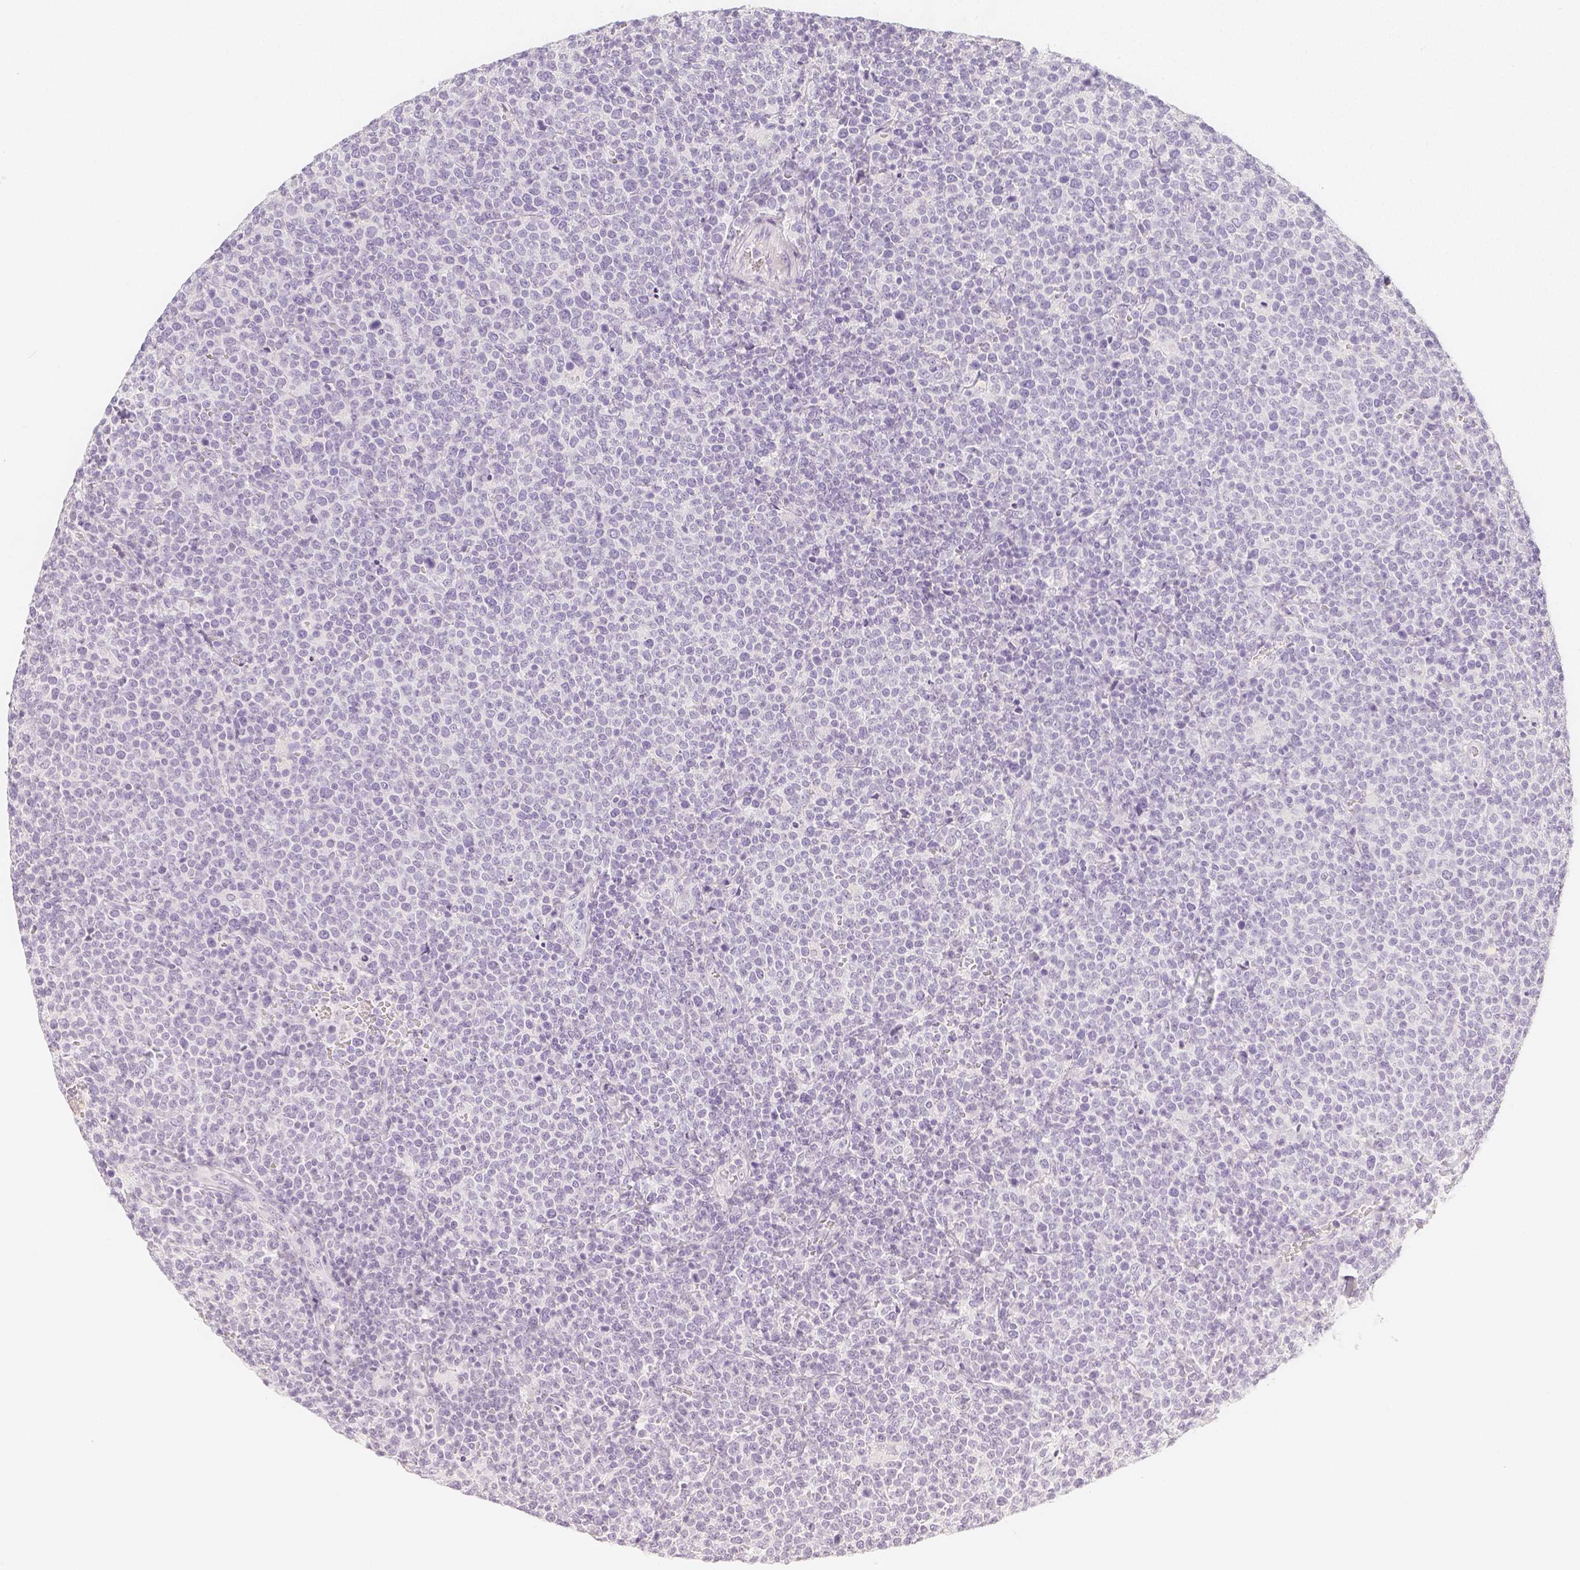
{"staining": {"intensity": "negative", "quantity": "none", "location": "none"}, "tissue": "lymphoma", "cell_type": "Tumor cells", "image_type": "cancer", "snomed": [{"axis": "morphology", "description": "Malignant lymphoma, non-Hodgkin's type, High grade"}, {"axis": "topography", "description": "Lymph node"}], "caption": "This is an immunohistochemistry image of human malignant lymphoma, non-Hodgkin's type (high-grade). There is no staining in tumor cells.", "gene": "SLC18A1", "patient": {"sex": "male", "age": 61}}